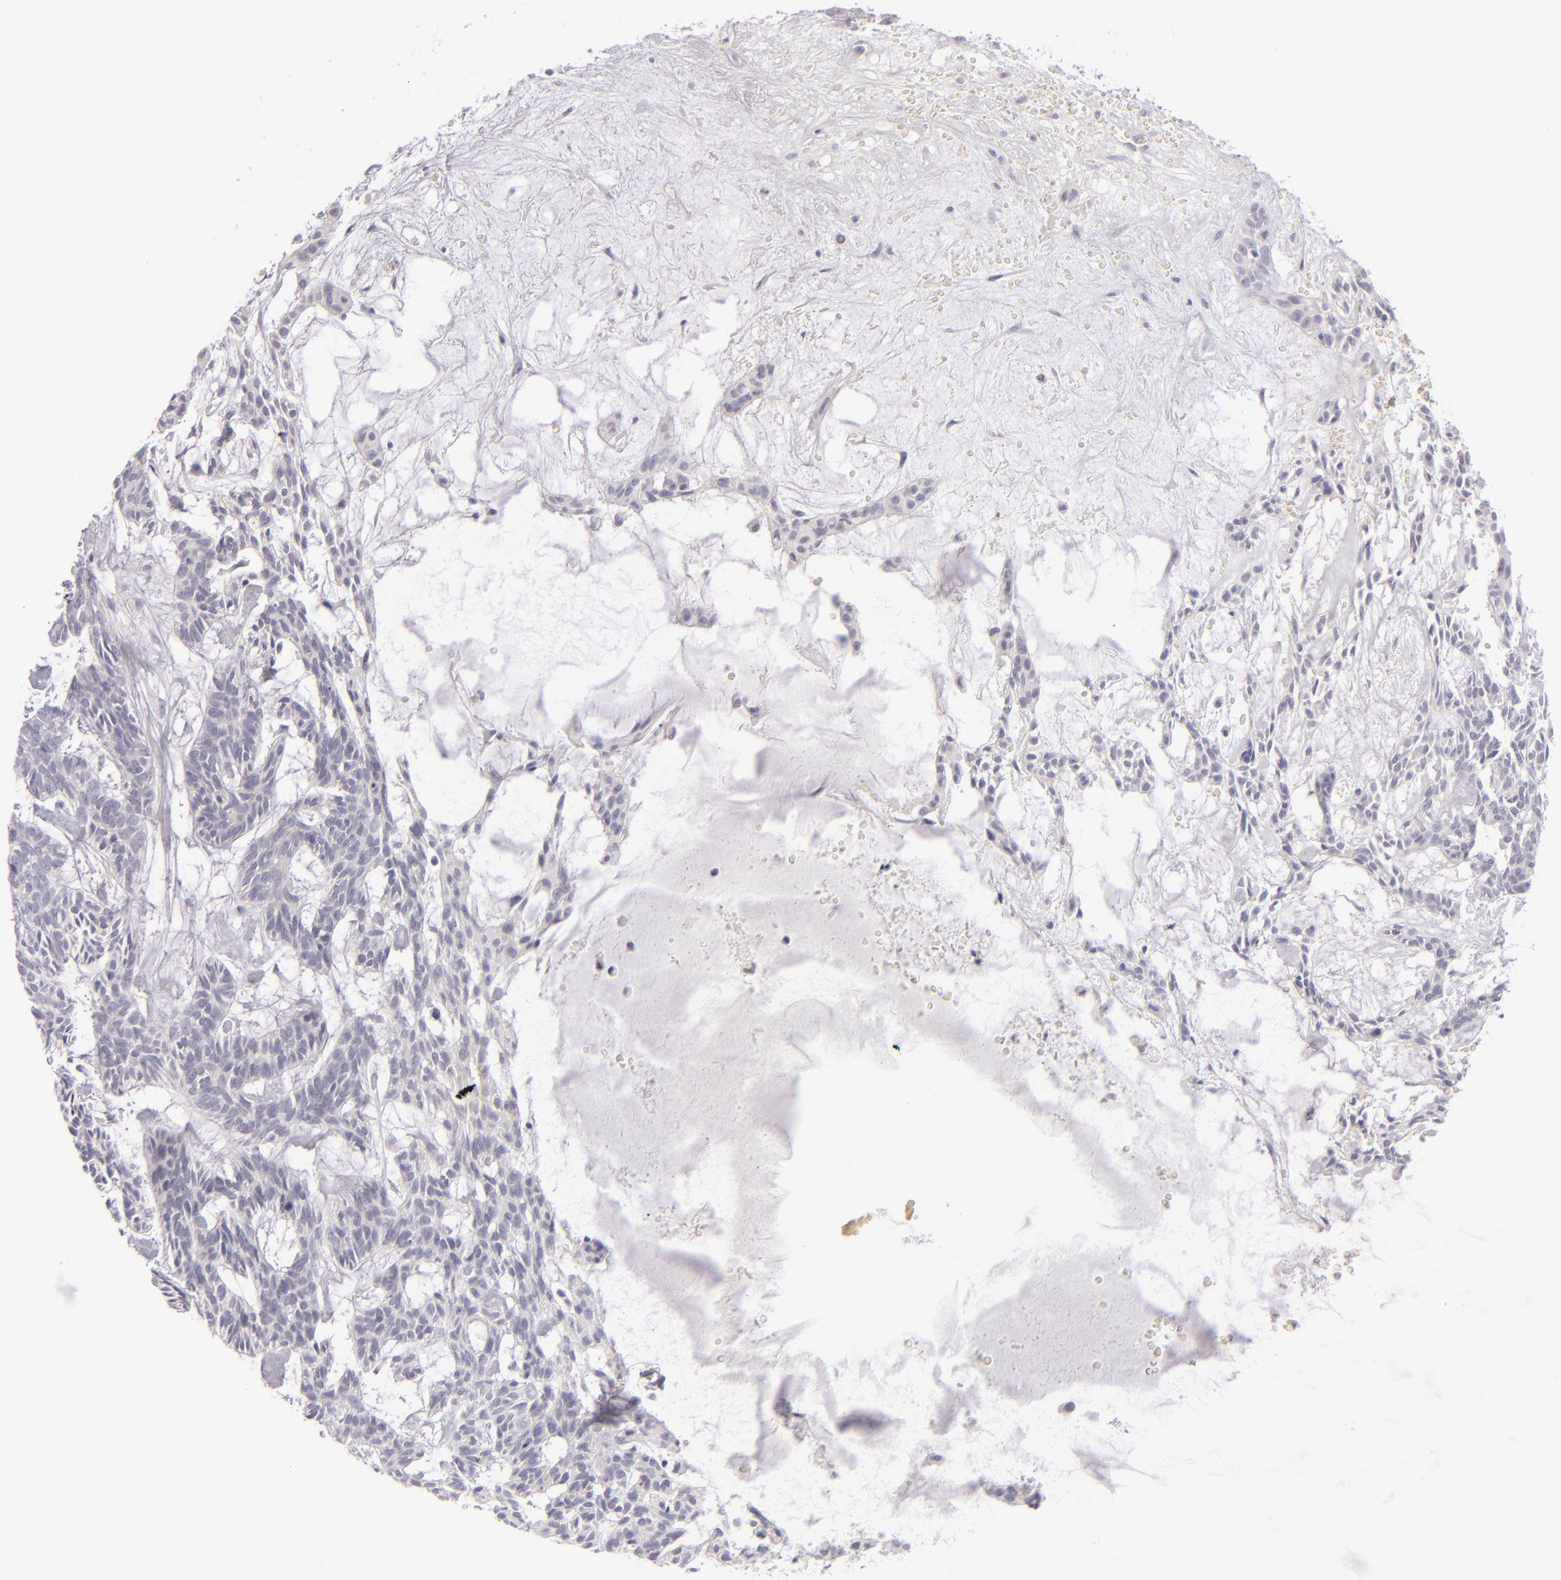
{"staining": {"intensity": "negative", "quantity": "none", "location": "none"}, "tissue": "skin cancer", "cell_type": "Tumor cells", "image_type": "cancer", "snomed": [{"axis": "morphology", "description": "Basal cell carcinoma"}, {"axis": "topography", "description": "Skin"}], "caption": "High power microscopy micrograph of an immunohistochemistry micrograph of basal cell carcinoma (skin), revealing no significant staining in tumor cells.", "gene": "DLG4", "patient": {"sex": "male", "age": 75}}